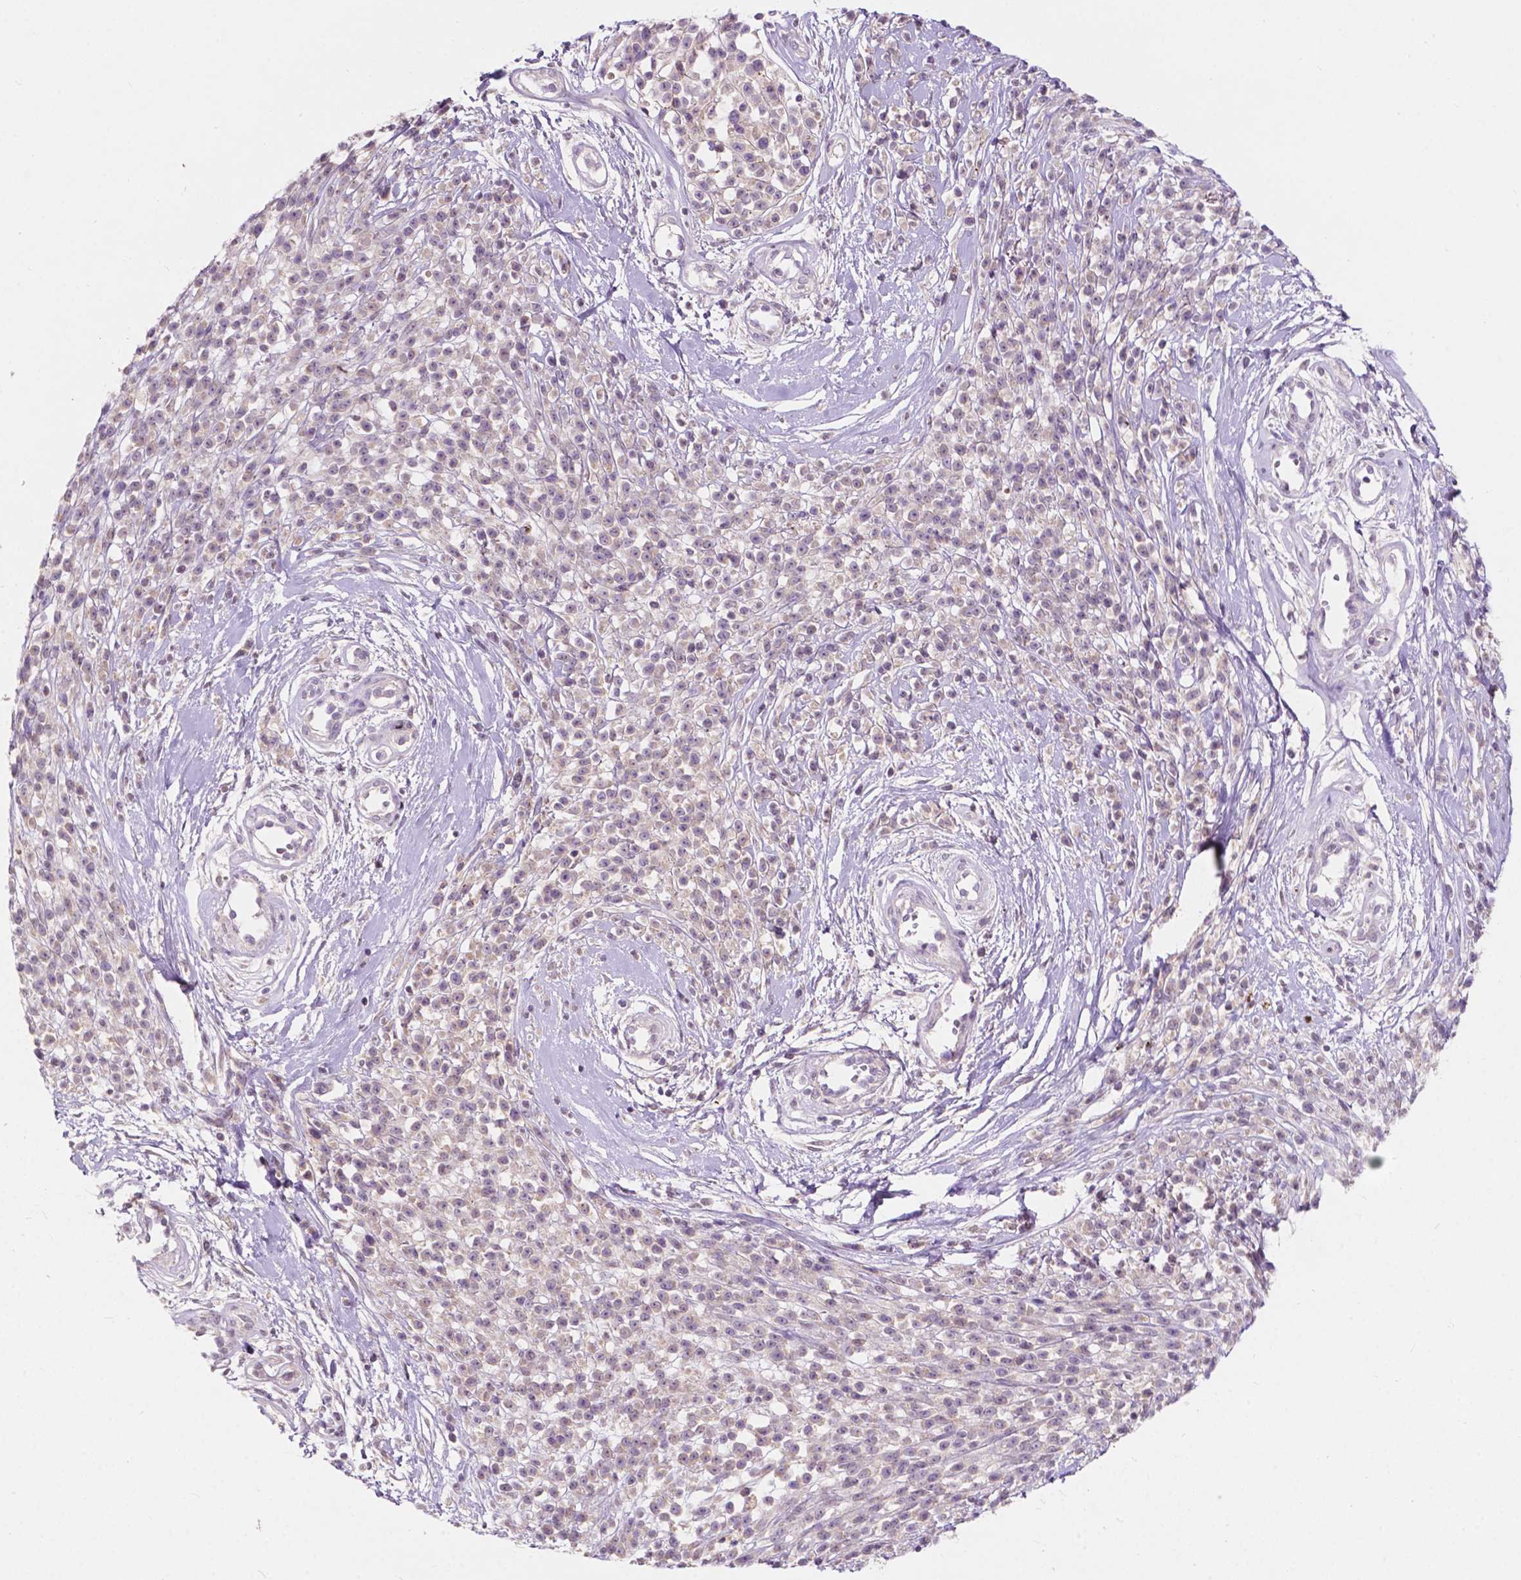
{"staining": {"intensity": "negative", "quantity": "none", "location": "none"}, "tissue": "melanoma", "cell_type": "Tumor cells", "image_type": "cancer", "snomed": [{"axis": "morphology", "description": "Malignant melanoma, NOS"}, {"axis": "topography", "description": "Skin"}, {"axis": "topography", "description": "Skin of trunk"}], "caption": "There is no significant positivity in tumor cells of melanoma.", "gene": "GPR37", "patient": {"sex": "male", "age": 74}}